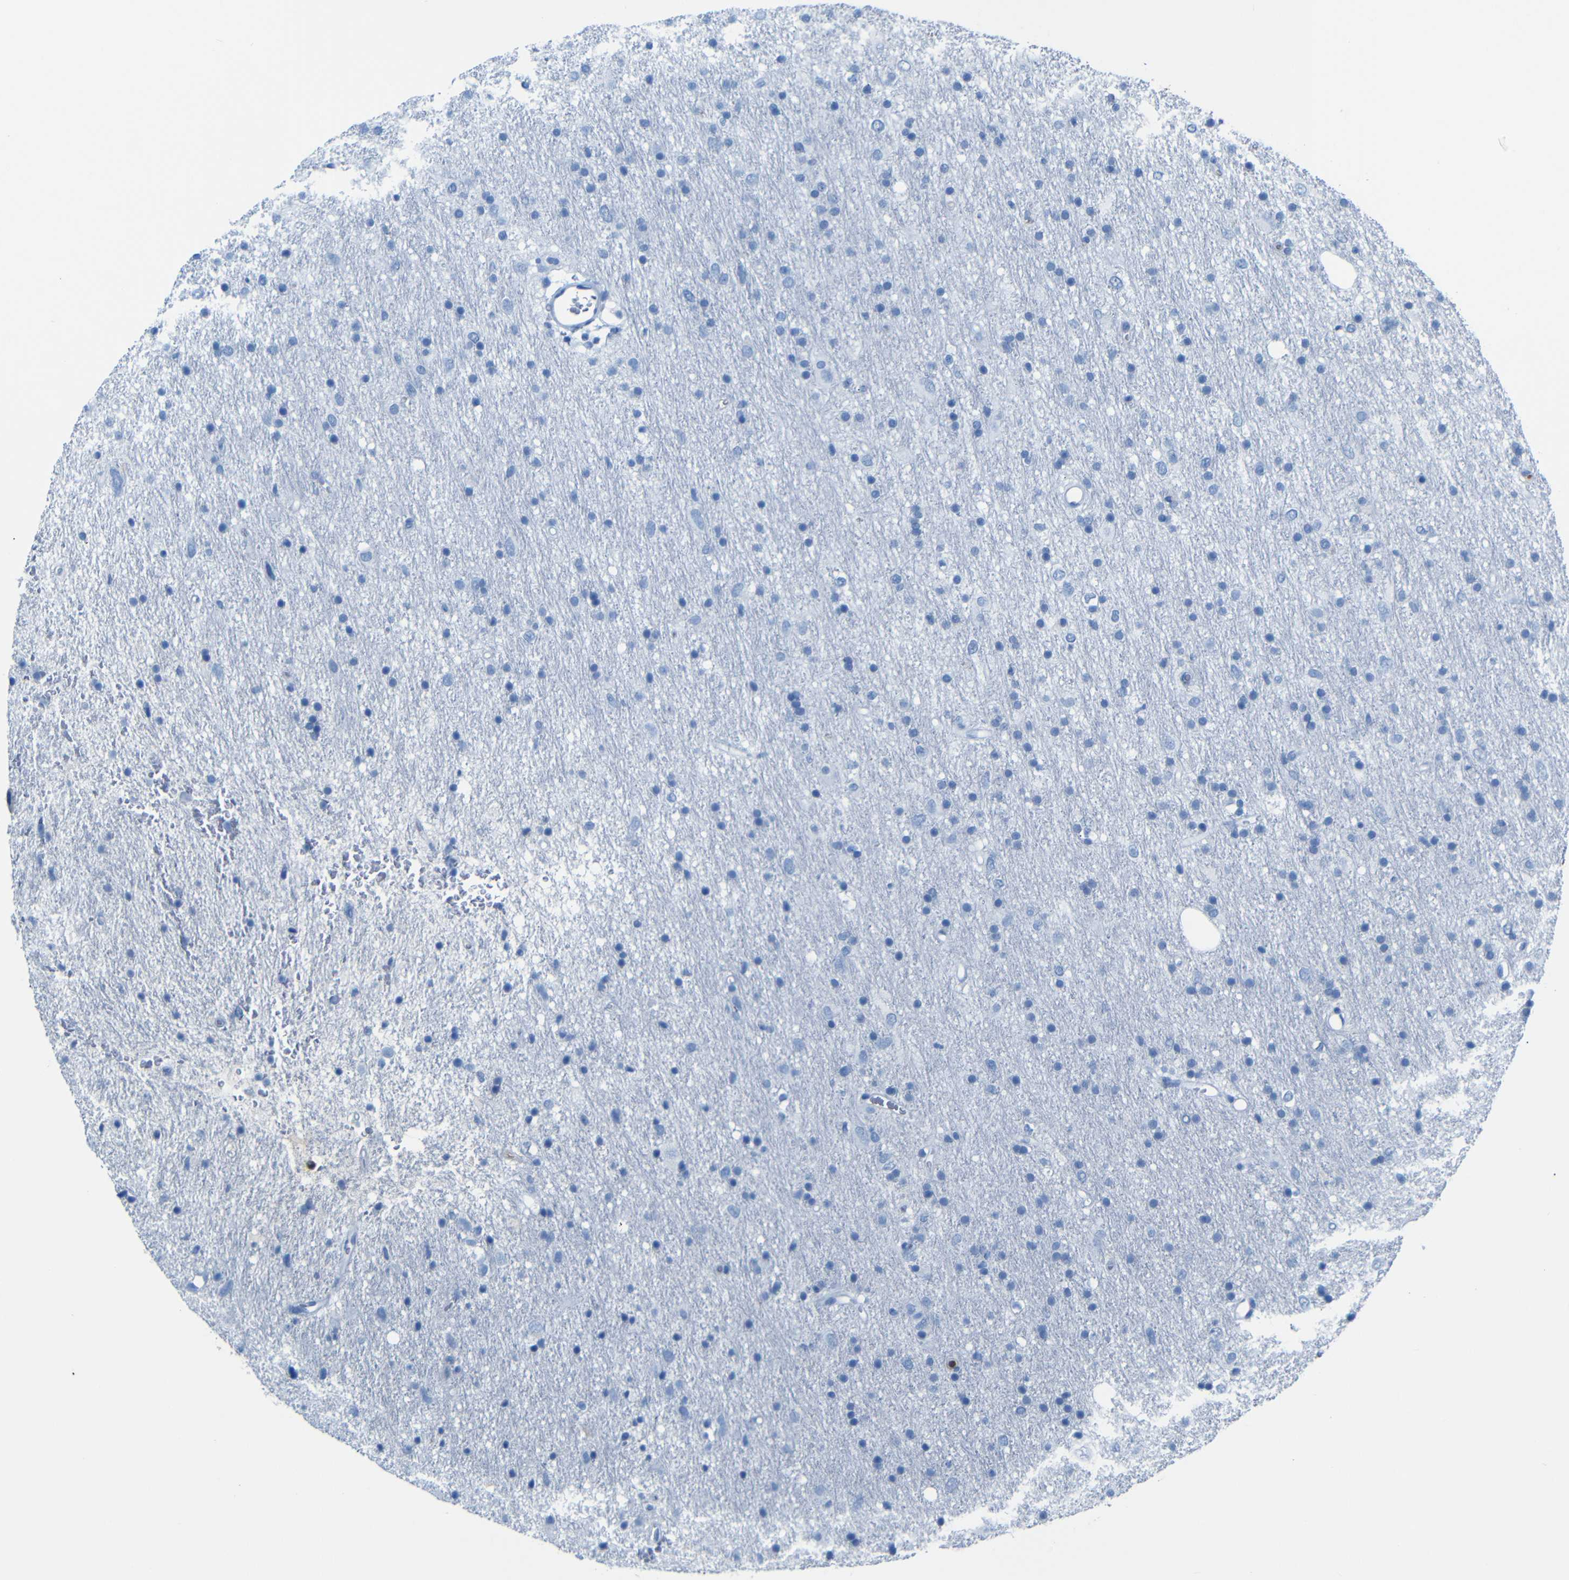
{"staining": {"intensity": "negative", "quantity": "none", "location": "none"}, "tissue": "glioma", "cell_type": "Tumor cells", "image_type": "cancer", "snomed": [{"axis": "morphology", "description": "Glioma, malignant, Low grade"}, {"axis": "topography", "description": "Brain"}], "caption": "Image shows no protein expression in tumor cells of glioma tissue.", "gene": "SERPINA1", "patient": {"sex": "male", "age": 77}}